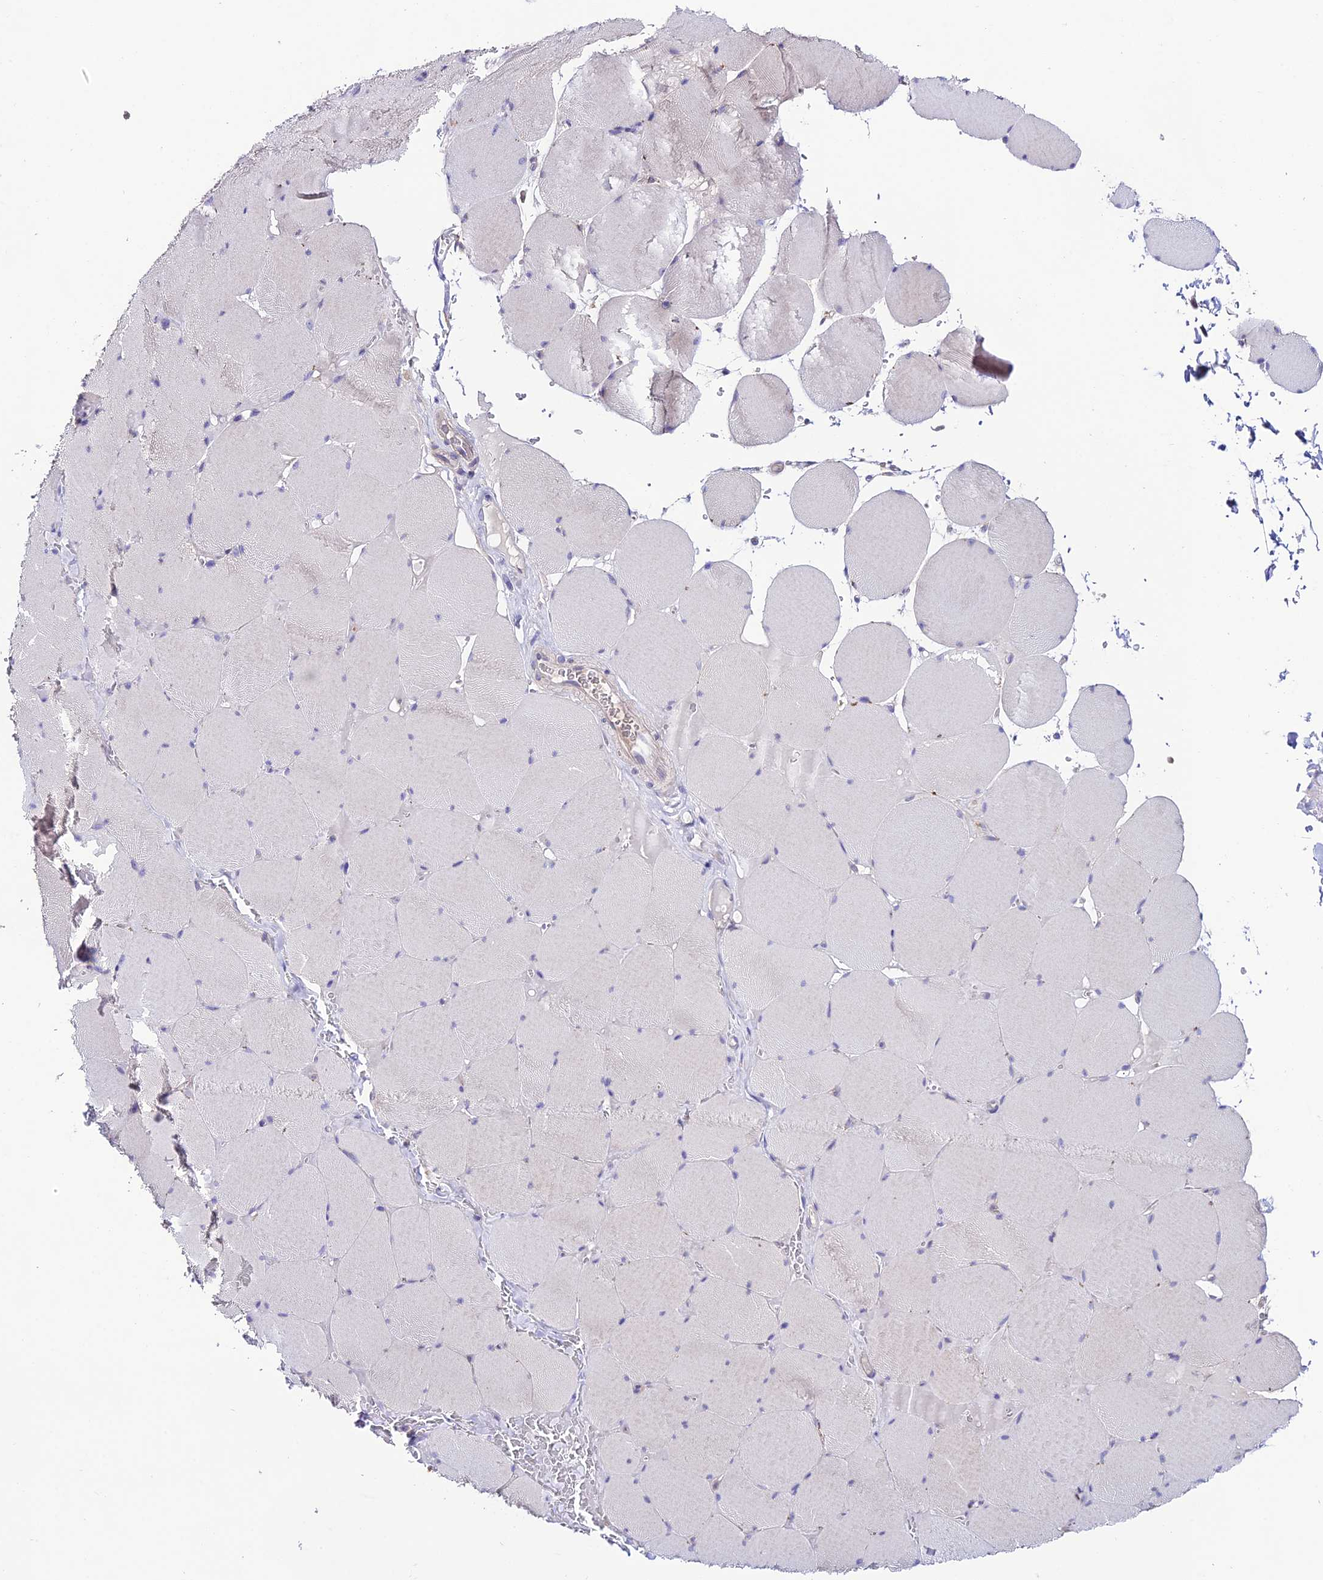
{"staining": {"intensity": "negative", "quantity": "none", "location": "none"}, "tissue": "skeletal muscle", "cell_type": "Myocytes", "image_type": "normal", "snomed": [{"axis": "morphology", "description": "Normal tissue, NOS"}, {"axis": "topography", "description": "Skeletal muscle"}, {"axis": "topography", "description": "Head-Neck"}], "caption": "Immunohistochemical staining of normal skeletal muscle demonstrates no significant staining in myocytes.", "gene": "BRME1", "patient": {"sex": "male", "age": 66}}